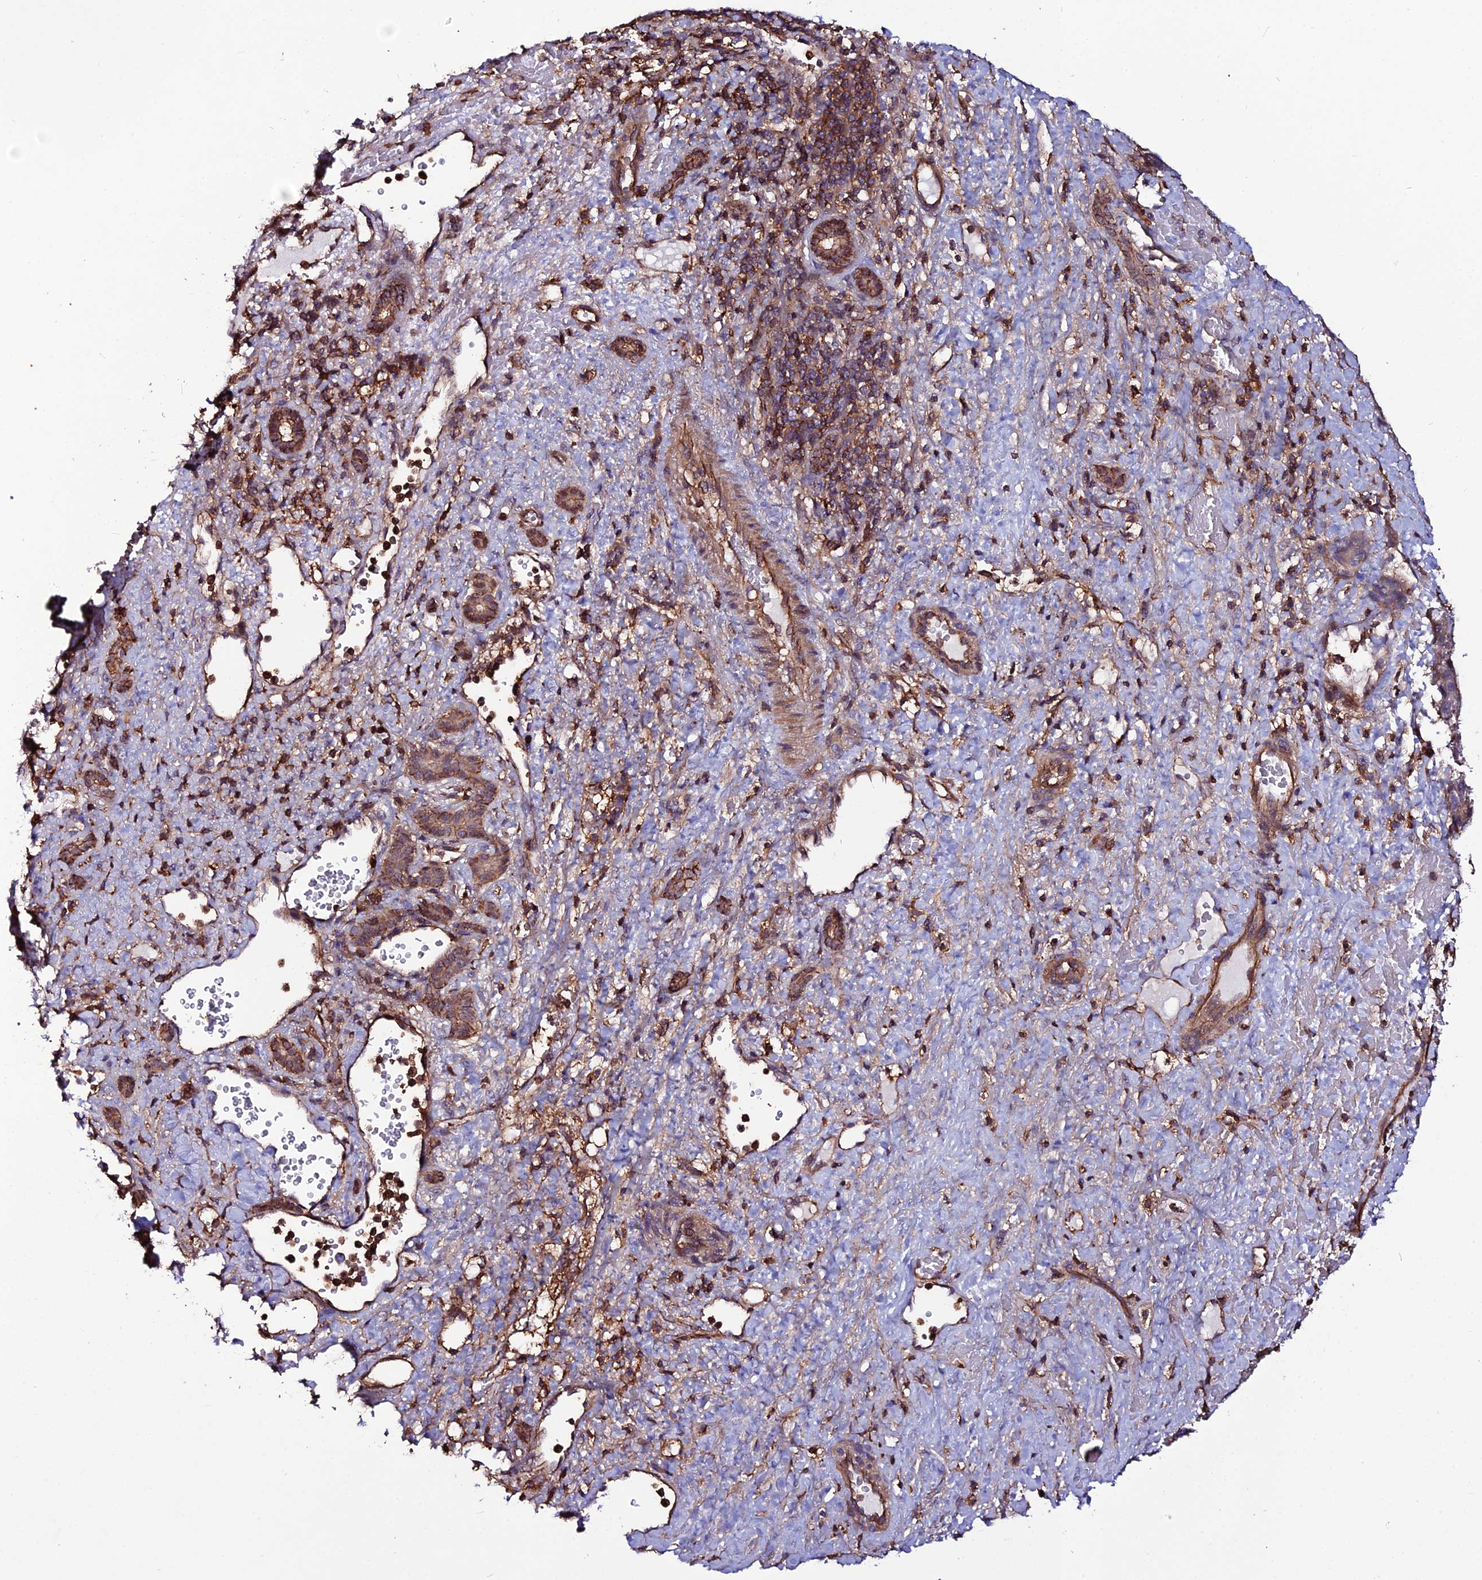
{"staining": {"intensity": "moderate", "quantity": "<25%", "location": "cytoplasmic/membranous"}, "tissue": "liver cancer", "cell_type": "Tumor cells", "image_type": "cancer", "snomed": [{"axis": "morphology", "description": "Normal tissue, NOS"}, {"axis": "morphology", "description": "Carcinoma, Hepatocellular, NOS"}, {"axis": "topography", "description": "Liver"}], "caption": "Protein expression analysis of human liver cancer (hepatocellular carcinoma) reveals moderate cytoplasmic/membranous positivity in approximately <25% of tumor cells. (DAB = brown stain, brightfield microscopy at high magnification).", "gene": "USP17L15", "patient": {"sex": "male", "age": 57}}